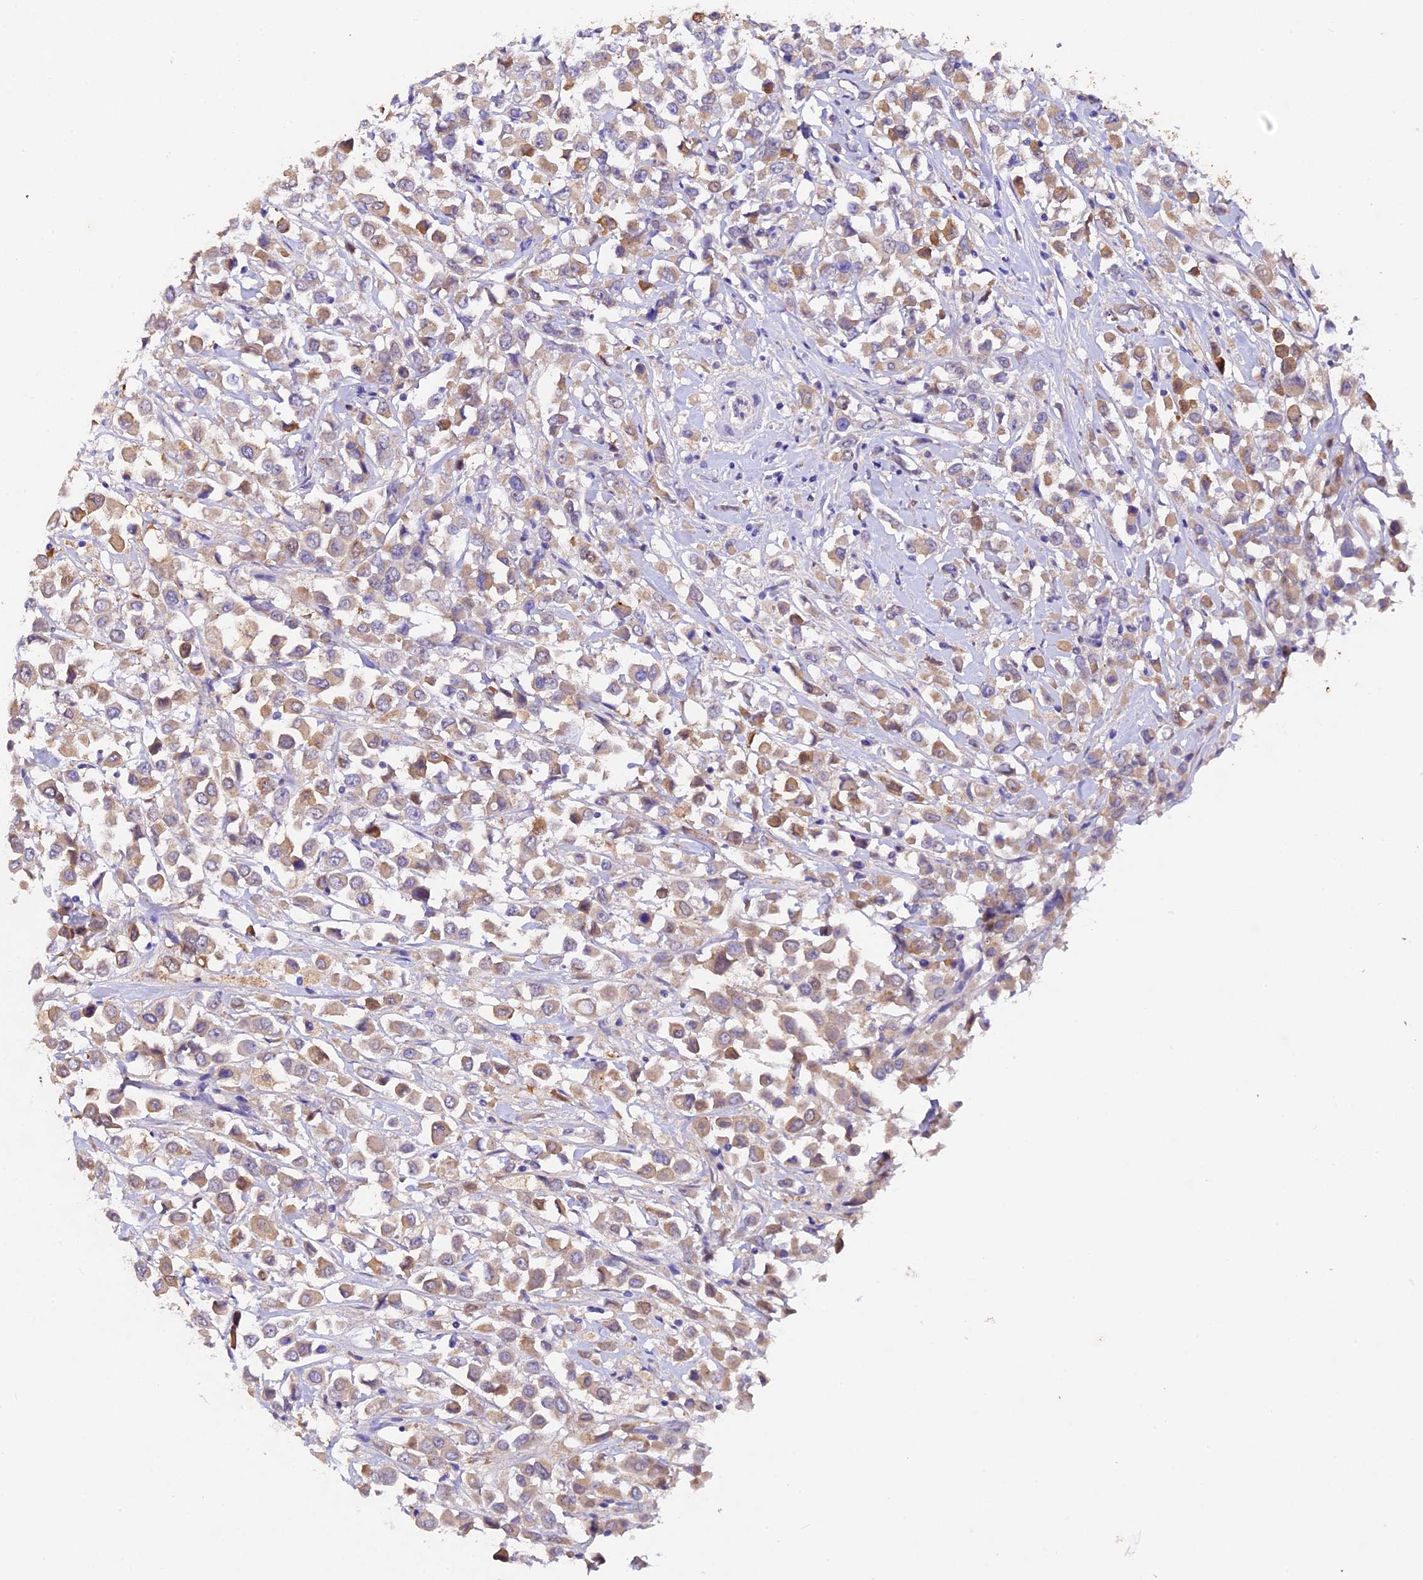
{"staining": {"intensity": "moderate", "quantity": ">75%", "location": "cytoplasmic/membranous"}, "tissue": "breast cancer", "cell_type": "Tumor cells", "image_type": "cancer", "snomed": [{"axis": "morphology", "description": "Duct carcinoma"}, {"axis": "topography", "description": "Breast"}], "caption": "Infiltrating ductal carcinoma (breast) stained with a protein marker reveals moderate staining in tumor cells.", "gene": "TGDS", "patient": {"sex": "female", "age": 61}}